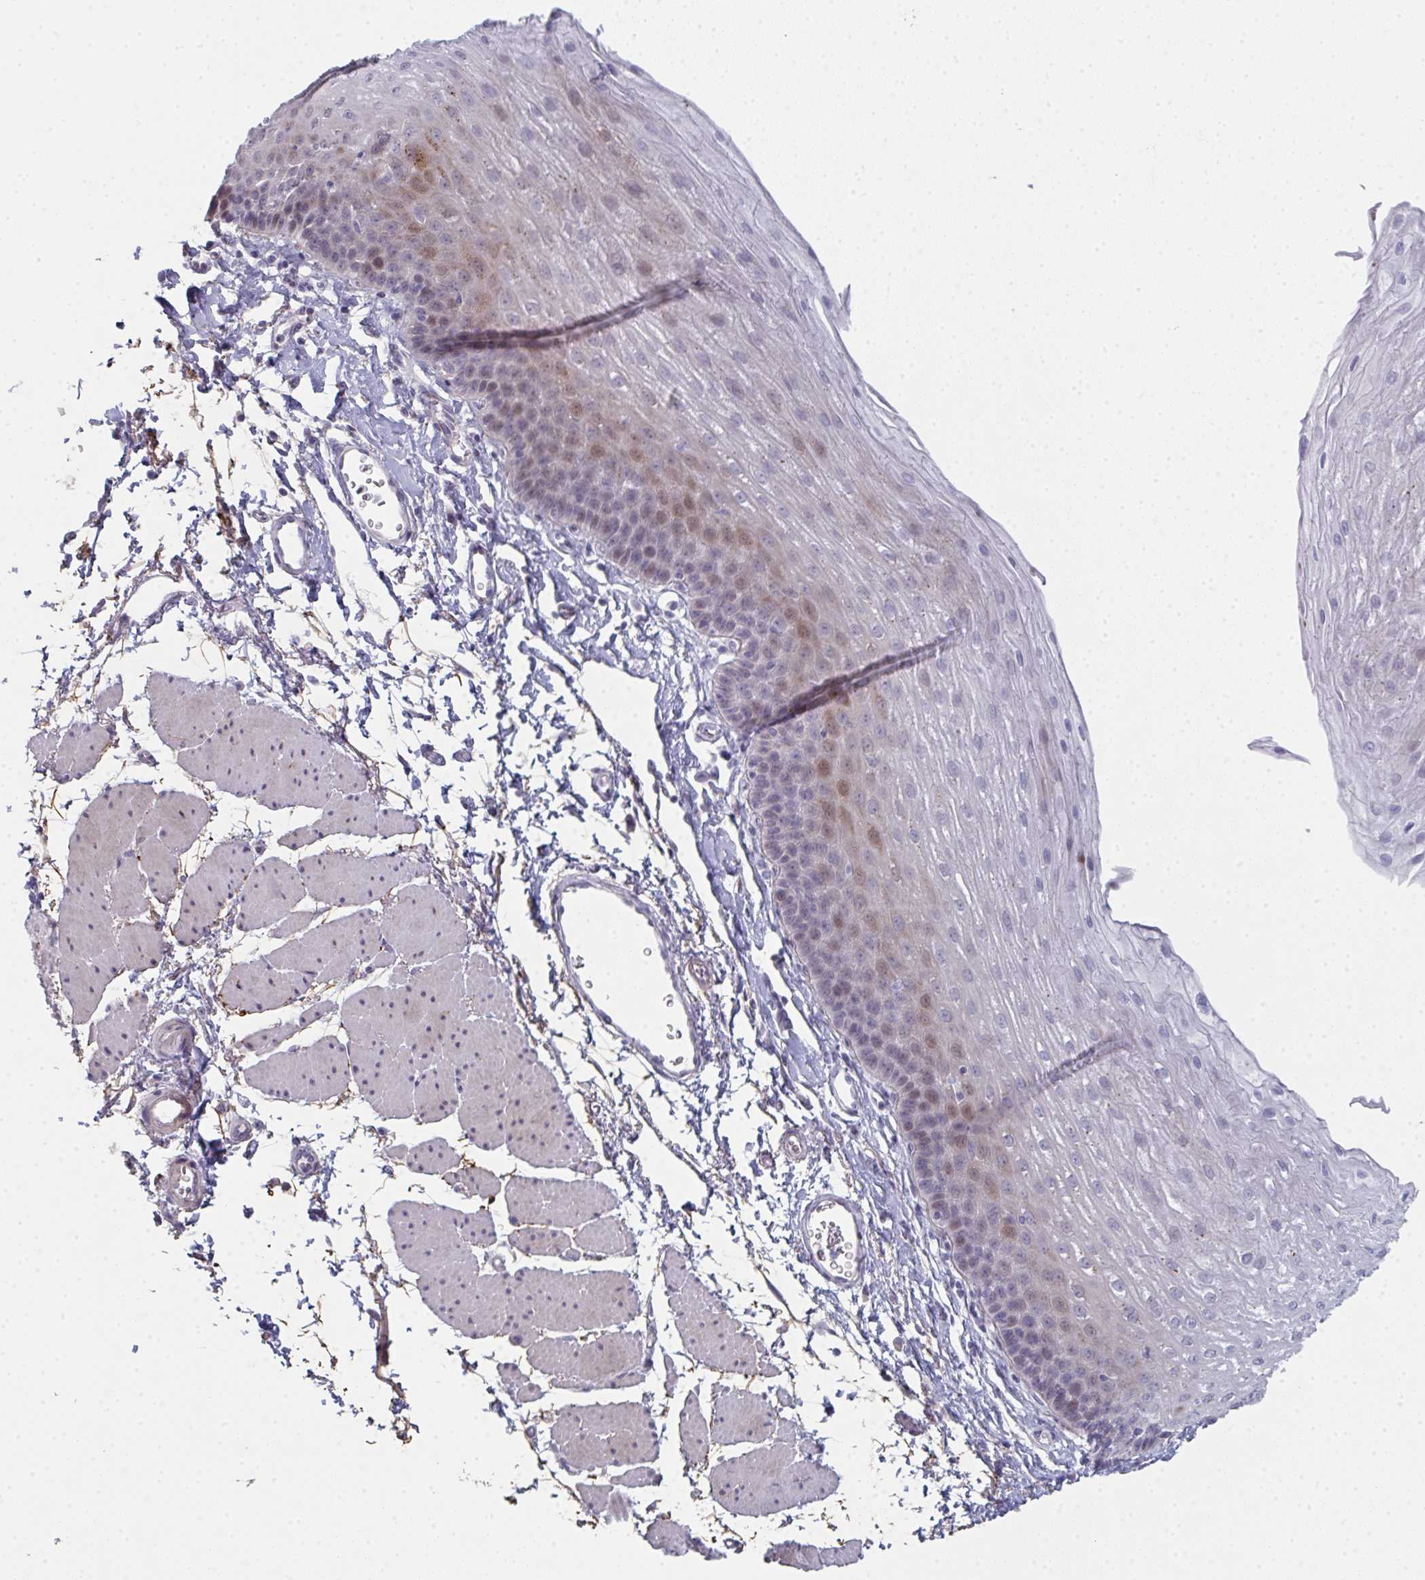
{"staining": {"intensity": "moderate", "quantity": "<25%", "location": "cytoplasmic/membranous,nuclear"}, "tissue": "esophagus", "cell_type": "Squamous epithelial cells", "image_type": "normal", "snomed": [{"axis": "morphology", "description": "Normal tissue, NOS"}, {"axis": "topography", "description": "Esophagus"}], "caption": "A low amount of moderate cytoplasmic/membranous,nuclear expression is appreciated in approximately <25% of squamous epithelial cells in benign esophagus. Using DAB (brown) and hematoxylin (blue) stains, captured at high magnification using brightfield microscopy.", "gene": "A1CF", "patient": {"sex": "female", "age": 81}}